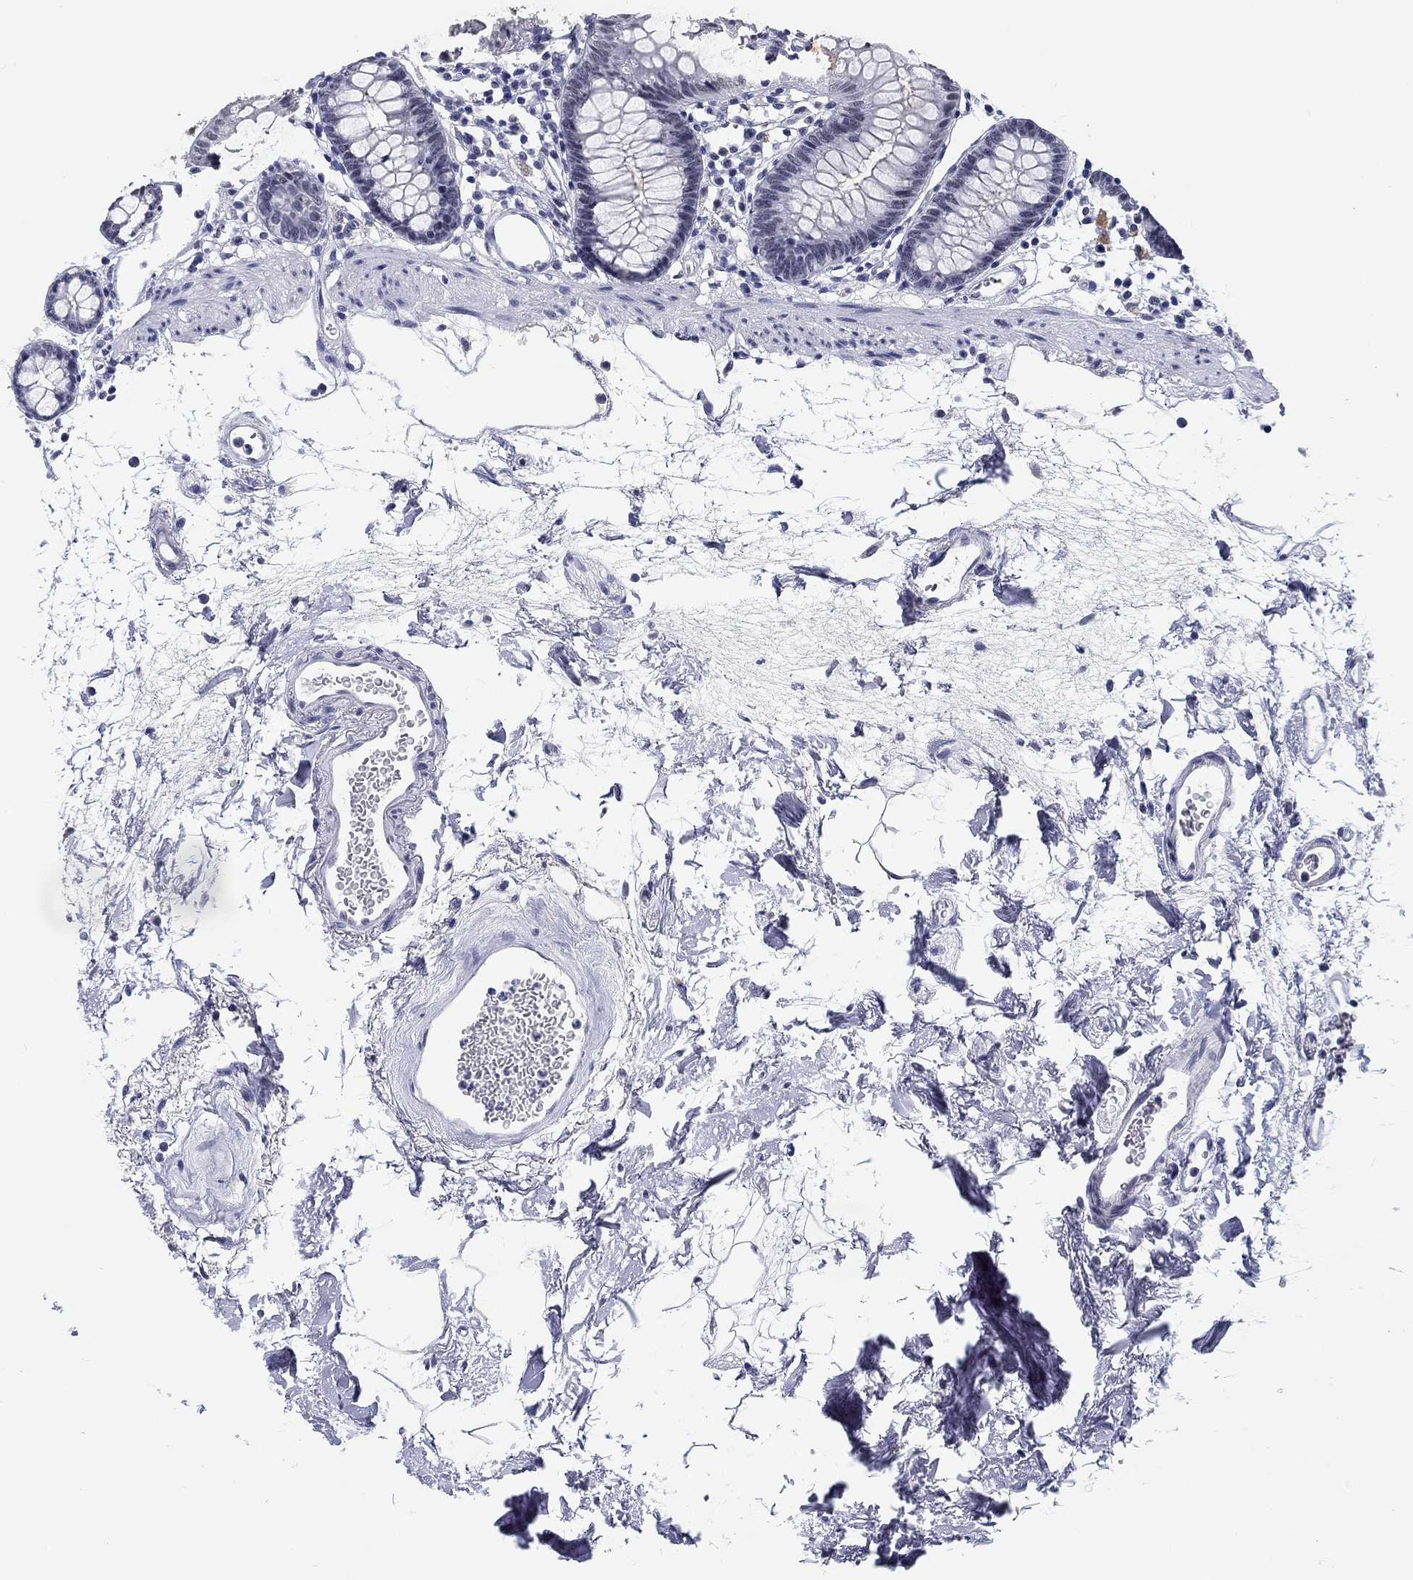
{"staining": {"intensity": "negative", "quantity": "none", "location": "none"}, "tissue": "colon", "cell_type": "Endothelial cells", "image_type": "normal", "snomed": [{"axis": "morphology", "description": "Normal tissue, NOS"}, {"axis": "topography", "description": "Colon"}], "caption": "DAB (3,3'-diaminobenzidine) immunohistochemical staining of normal human colon displays no significant positivity in endothelial cells.", "gene": "GRIN1", "patient": {"sex": "female", "age": 84}}